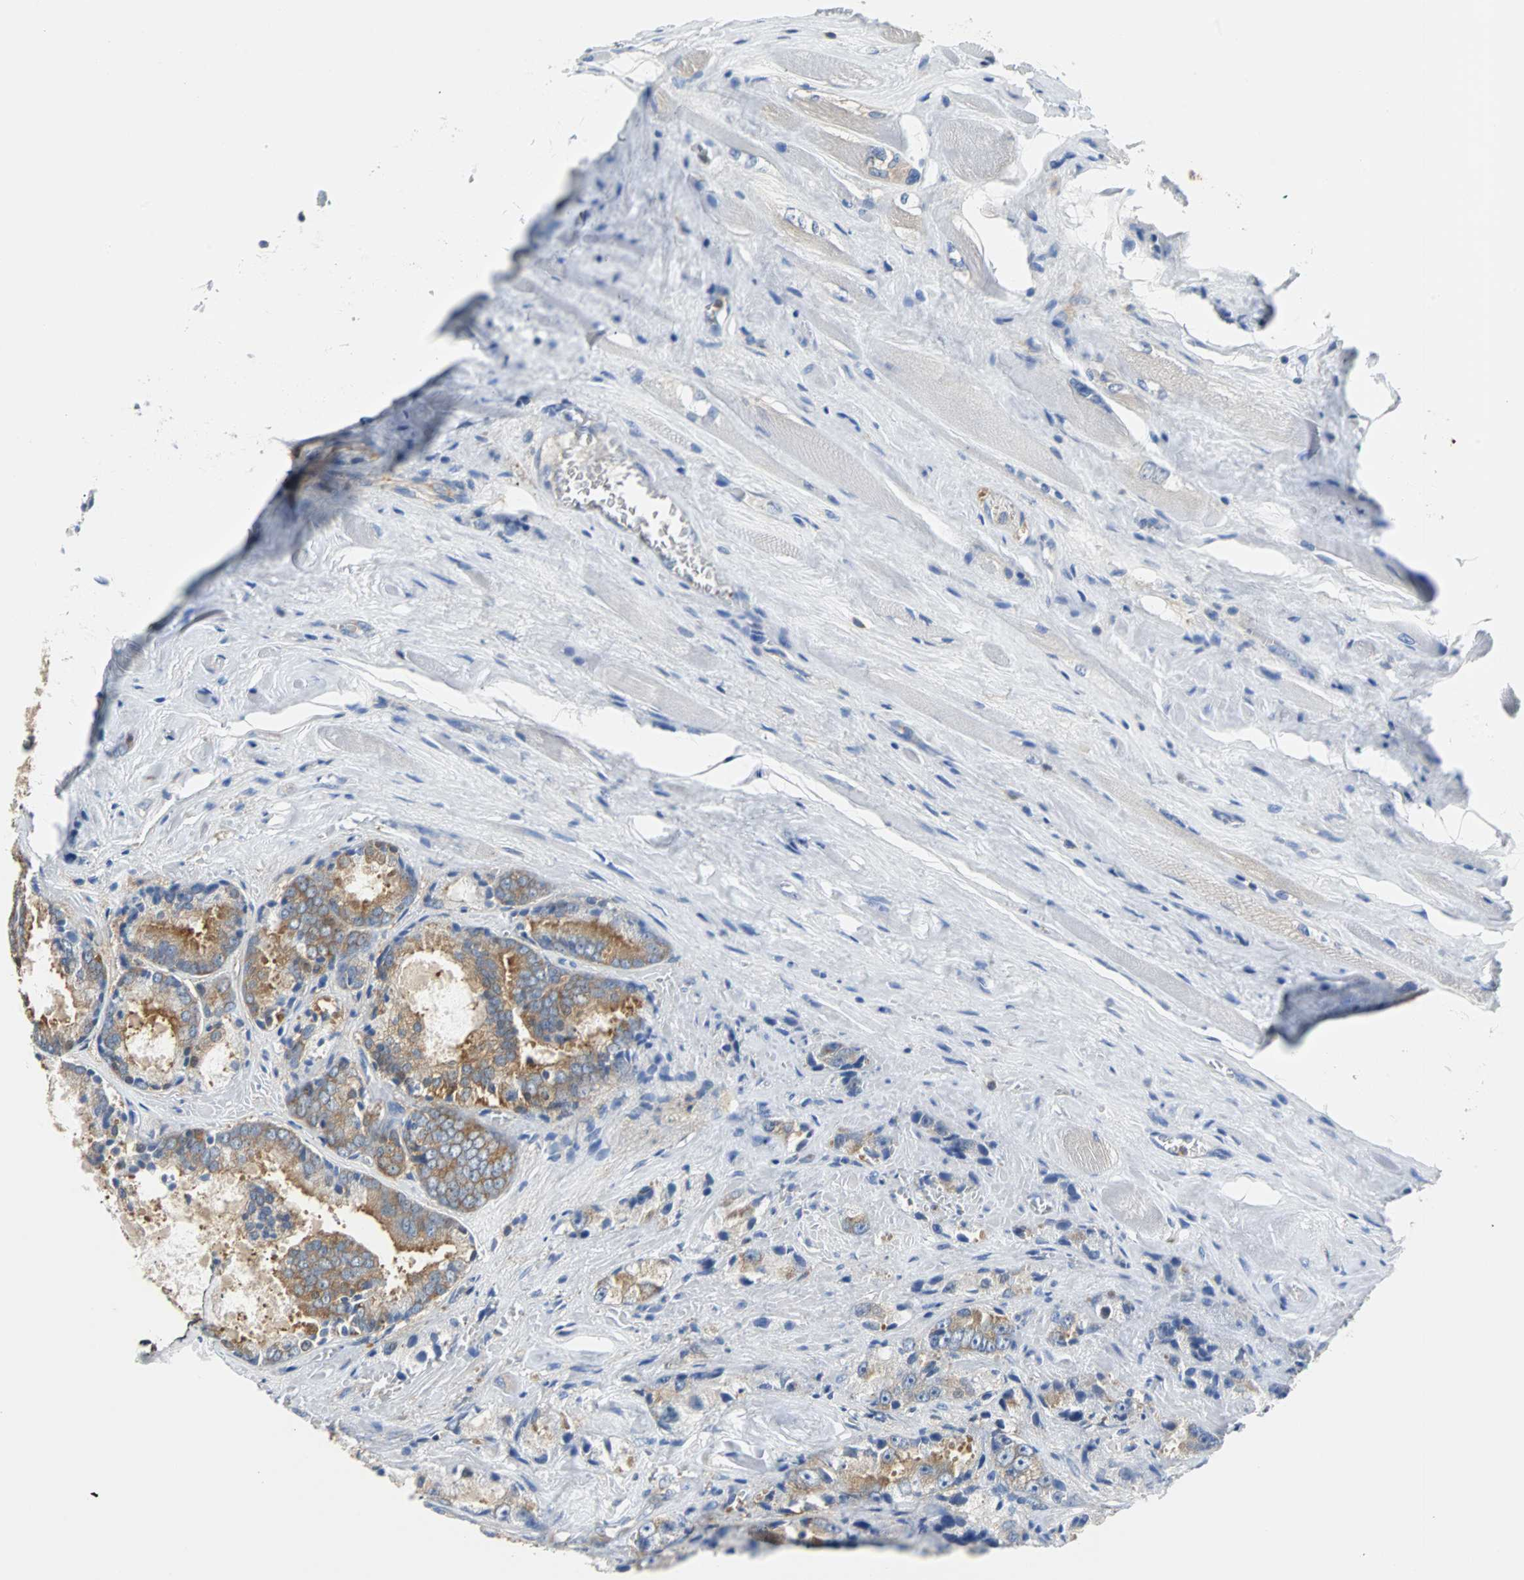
{"staining": {"intensity": "moderate", "quantity": ">75%", "location": "cytoplasmic/membranous"}, "tissue": "prostate cancer", "cell_type": "Tumor cells", "image_type": "cancer", "snomed": [{"axis": "morphology", "description": "Adenocarcinoma, Low grade"}, {"axis": "topography", "description": "Prostate"}], "caption": "A high-resolution micrograph shows immunohistochemistry (IHC) staining of prostate cancer, which exhibits moderate cytoplasmic/membranous expression in approximately >75% of tumor cells.", "gene": "TSC22D4", "patient": {"sex": "male", "age": 64}}